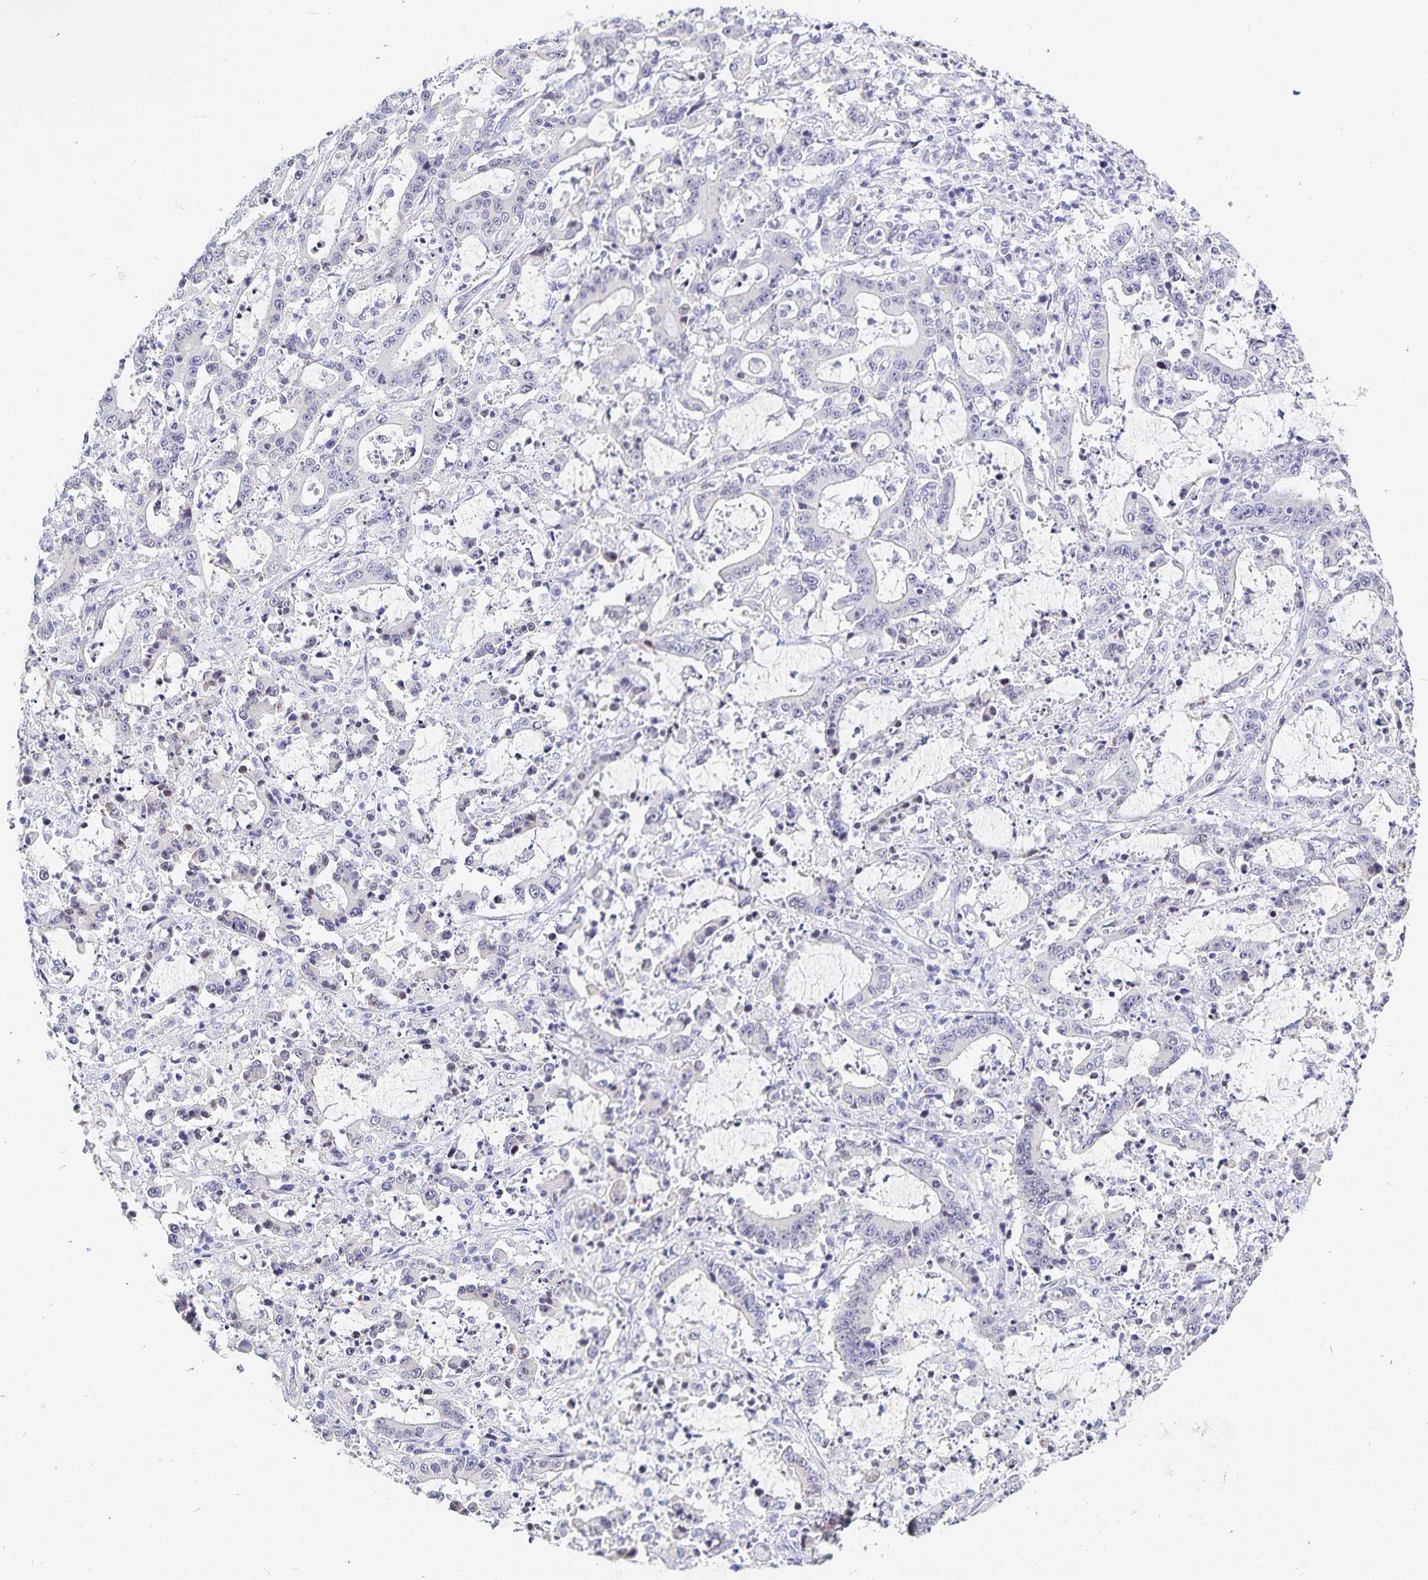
{"staining": {"intensity": "negative", "quantity": "none", "location": "none"}, "tissue": "stomach cancer", "cell_type": "Tumor cells", "image_type": "cancer", "snomed": [{"axis": "morphology", "description": "Adenocarcinoma, NOS"}, {"axis": "topography", "description": "Stomach, upper"}], "caption": "This is a photomicrograph of immunohistochemistry staining of stomach cancer, which shows no positivity in tumor cells.", "gene": "HMGB3", "patient": {"sex": "male", "age": 68}}